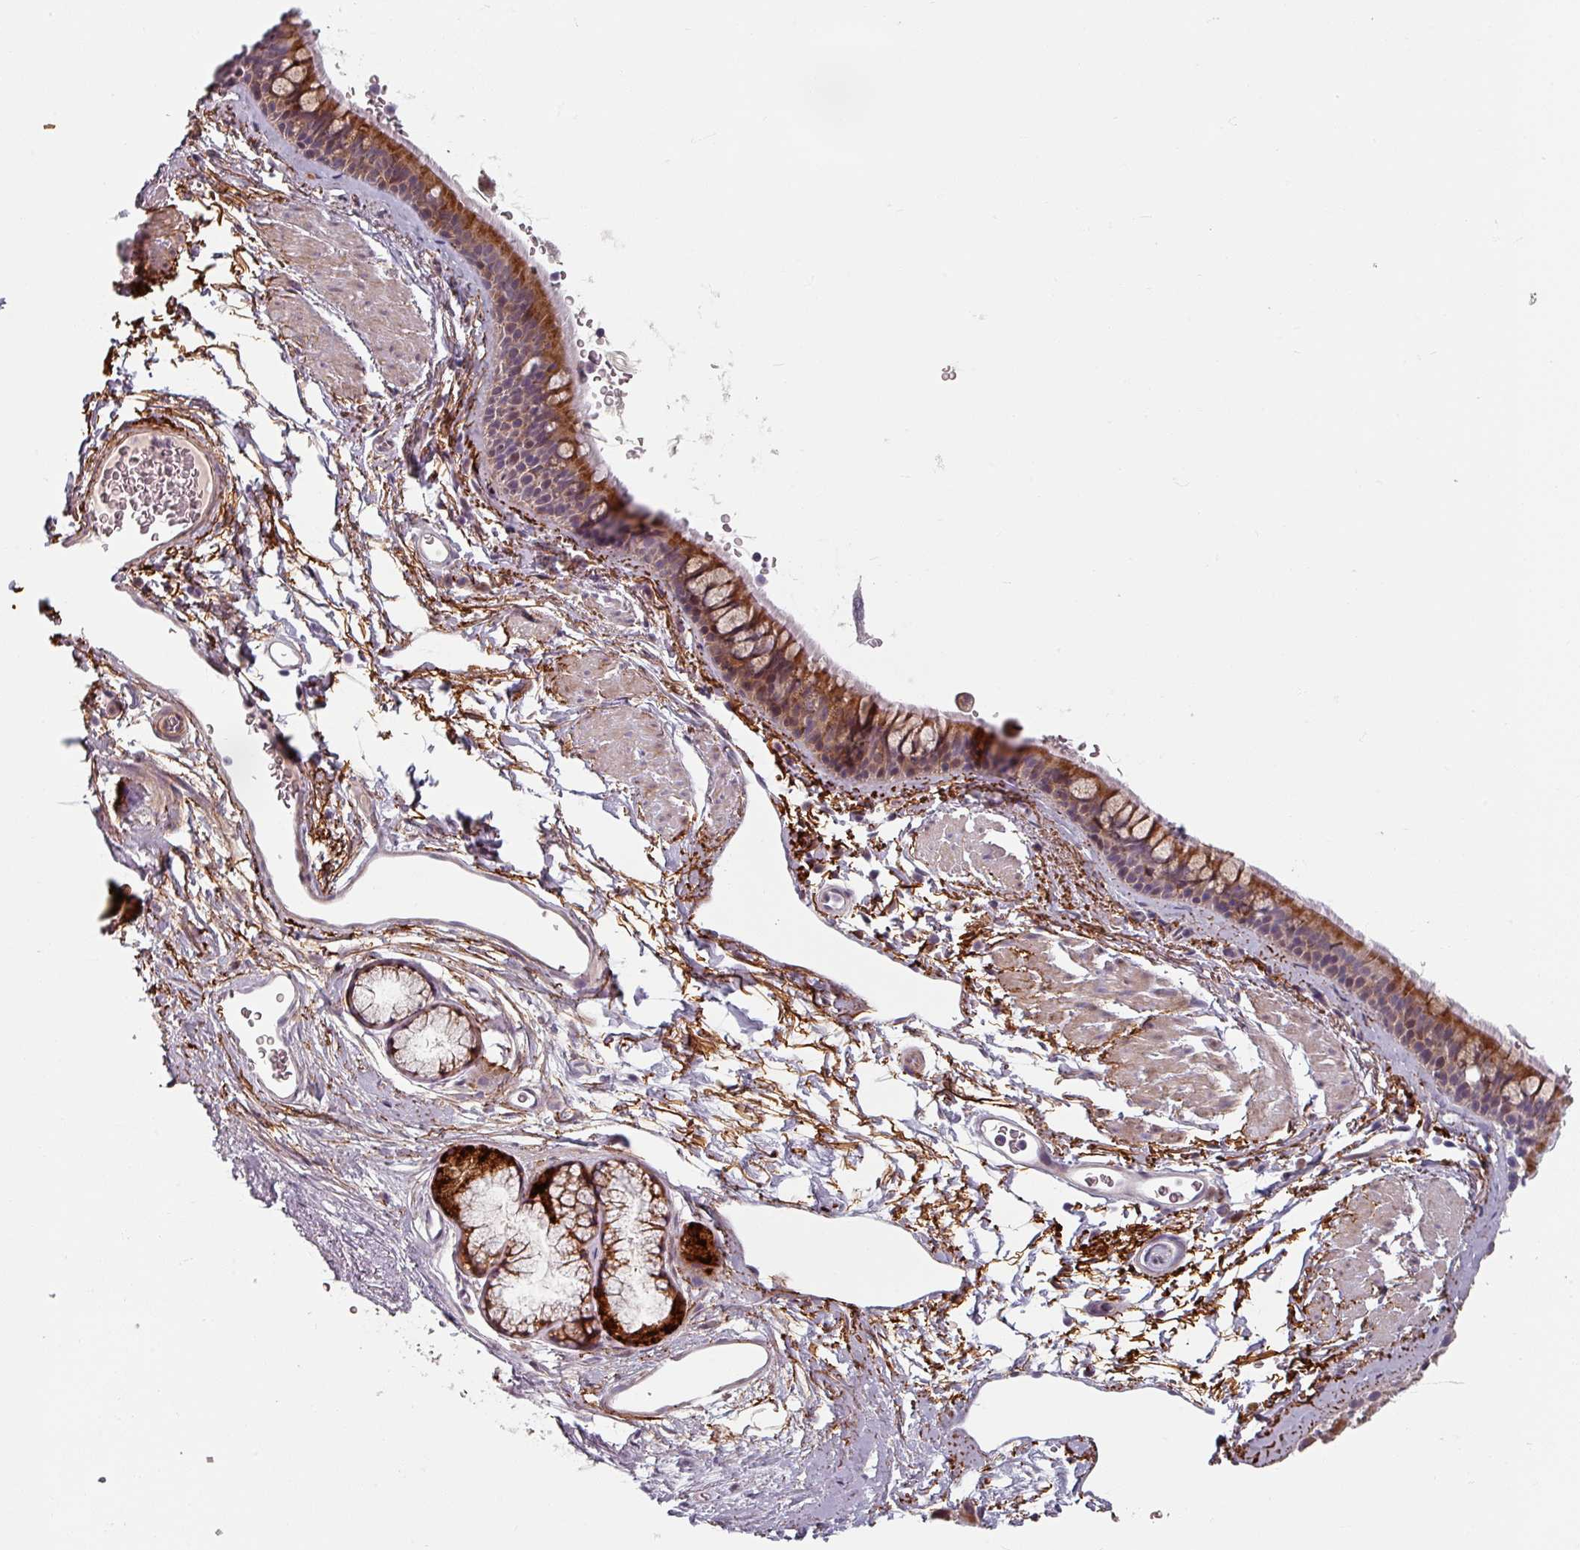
{"staining": {"intensity": "strong", "quantity": "<25%", "location": "cytoplasmic/membranous"}, "tissue": "bronchus", "cell_type": "Respiratory epithelial cells", "image_type": "normal", "snomed": [{"axis": "morphology", "description": "Normal tissue, NOS"}, {"axis": "topography", "description": "Lymph node"}, {"axis": "topography", "description": "Cartilage tissue"}, {"axis": "topography", "description": "Bronchus"}], "caption": "IHC staining of benign bronchus, which exhibits medium levels of strong cytoplasmic/membranous expression in about <25% of respiratory epithelial cells indicating strong cytoplasmic/membranous protein expression. The staining was performed using DAB (brown) for protein detection and nuclei were counterstained in hematoxylin (blue).", "gene": "CYB5RL", "patient": {"sex": "female", "age": 70}}